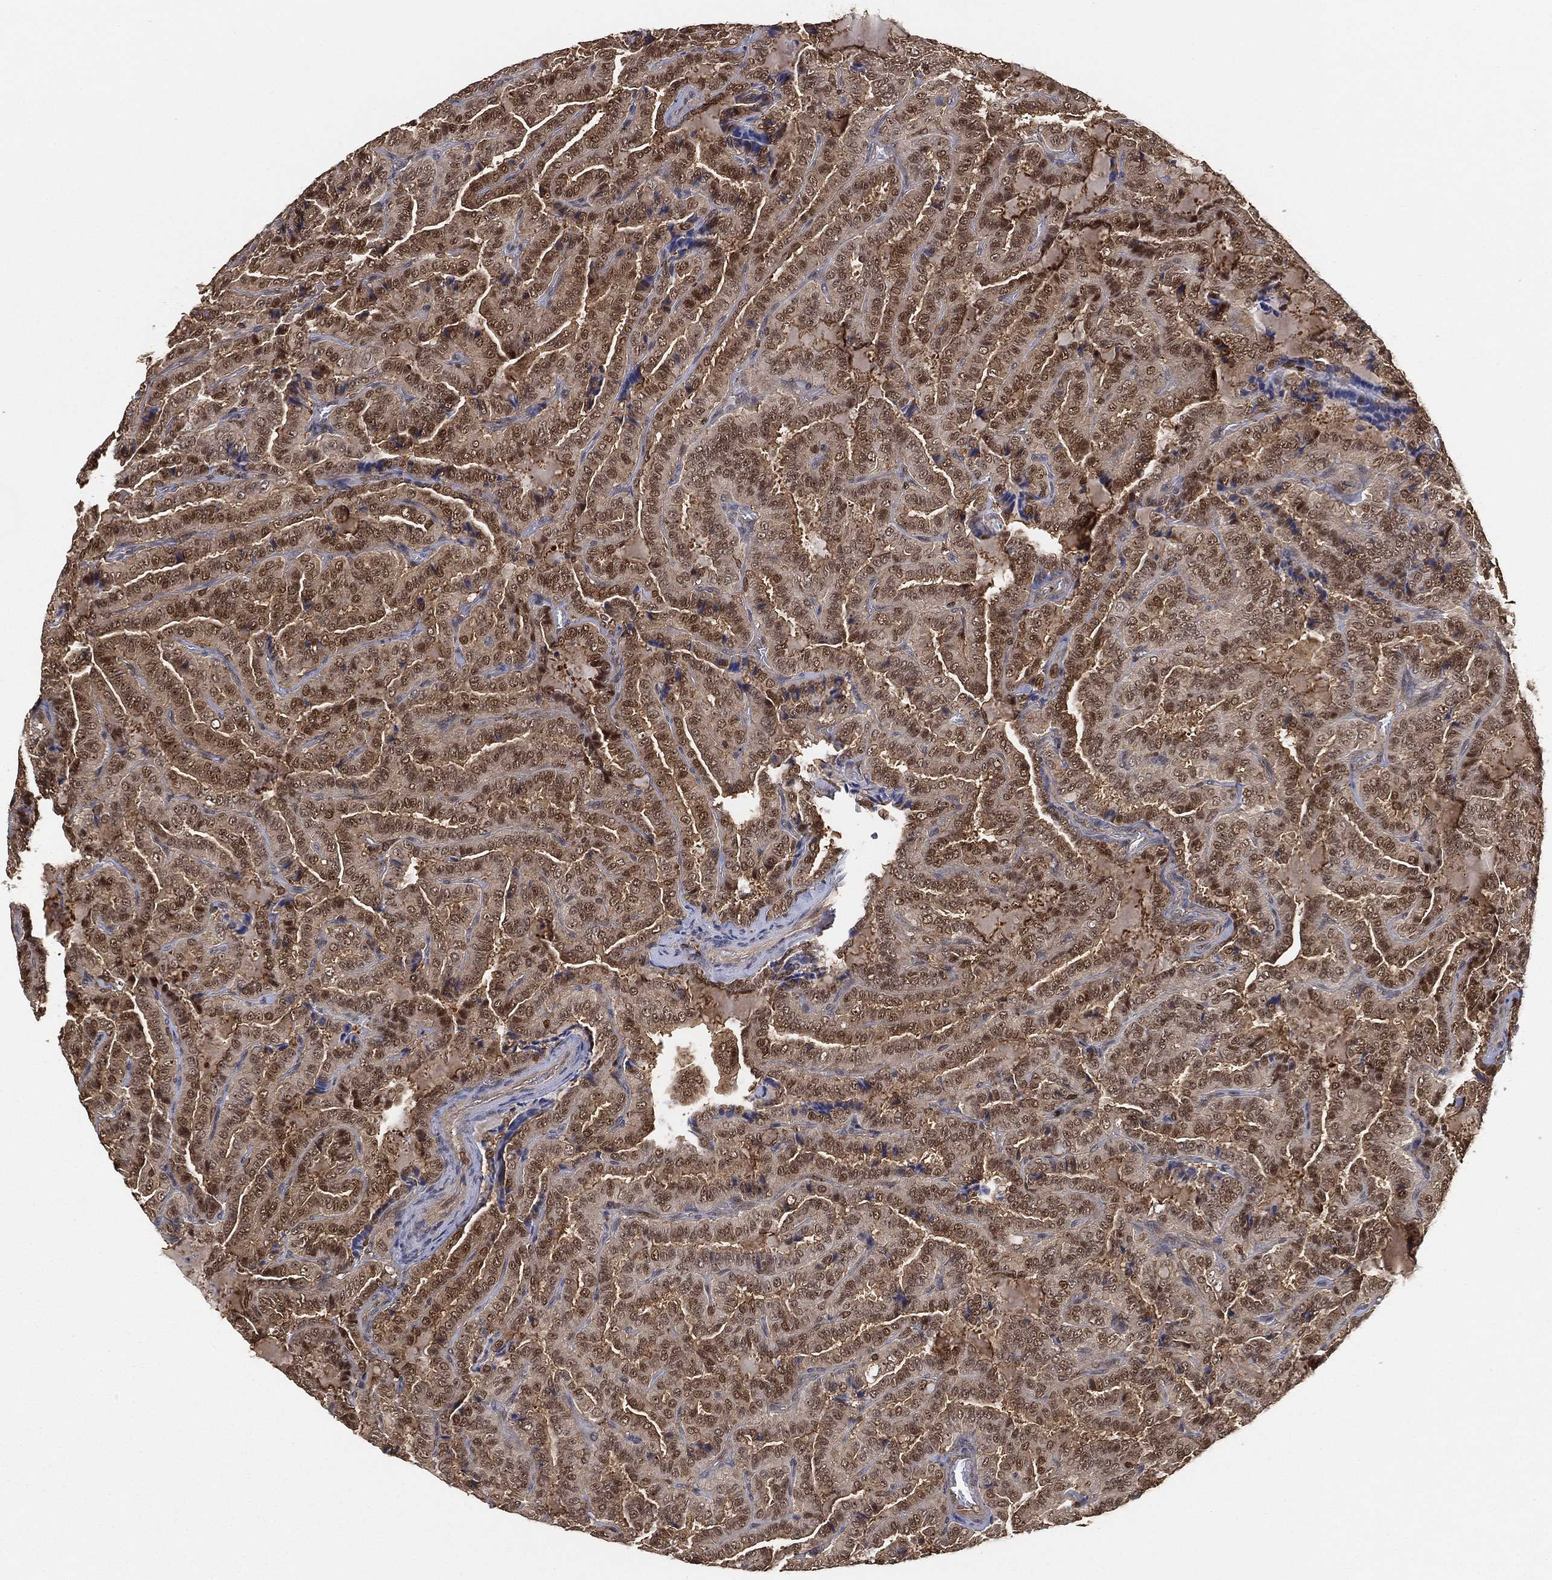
{"staining": {"intensity": "moderate", "quantity": ">75%", "location": "cytoplasmic/membranous,nuclear"}, "tissue": "thyroid cancer", "cell_type": "Tumor cells", "image_type": "cancer", "snomed": [{"axis": "morphology", "description": "Papillary adenocarcinoma, NOS"}, {"axis": "topography", "description": "Thyroid gland"}], "caption": "Thyroid cancer was stained to show a protein in brown. There is medium levels of moderate cytoplasmic/membranous and nuclear staining in about >75% of tumor cells. (DAB (3,3'-diaminobenzidine) IHC with brightfield microscopy, high magnification).", "gene": "CRYL1", "patient": {"sex": "female", "age": 39}}